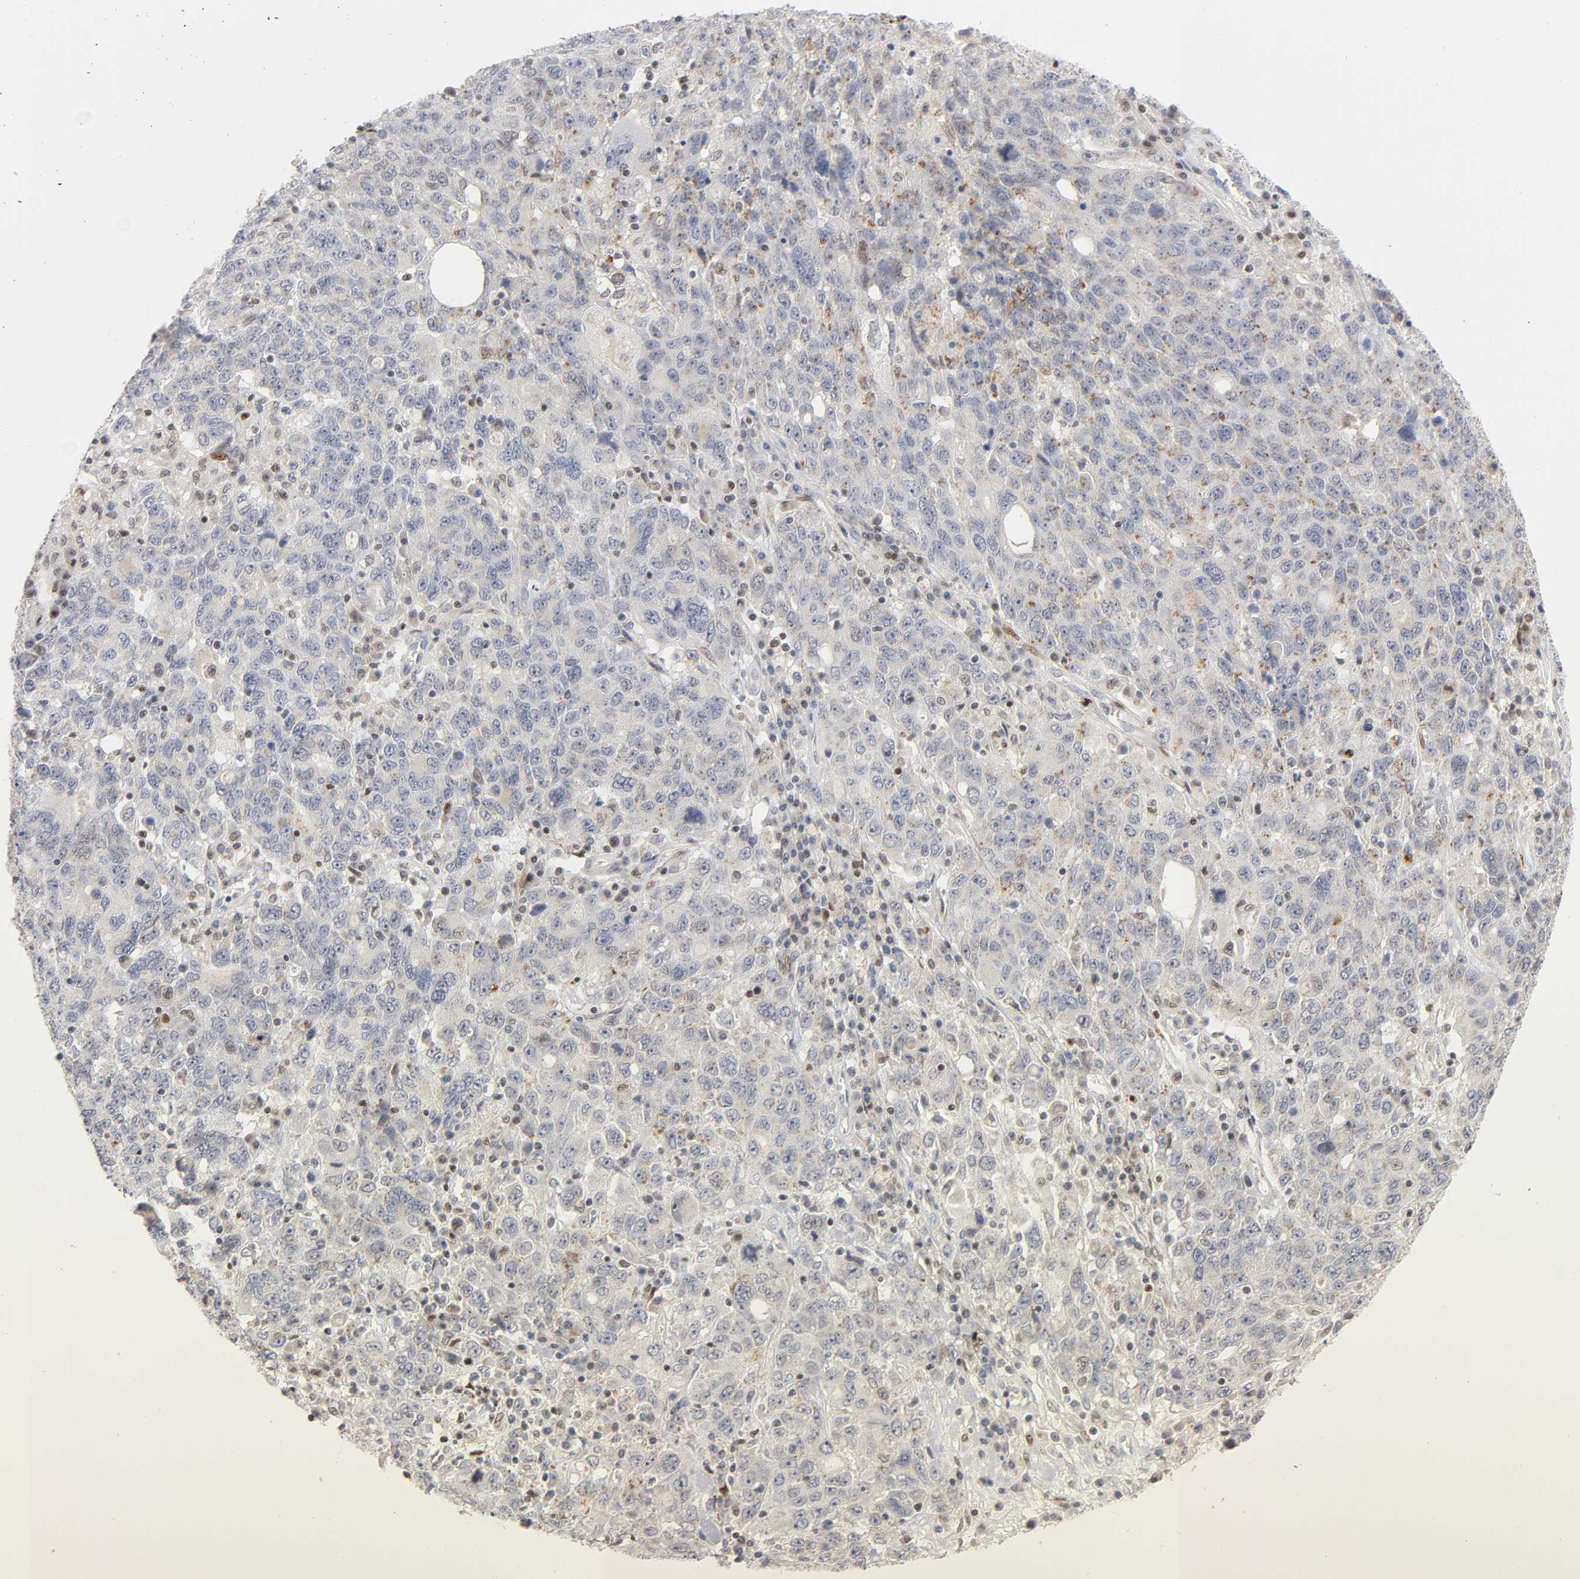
{"staining": {"intensity": "negative", "quantity": "none", "location": "none"}, "tissue": "ovarian cancer", "cell_type": "Tumor cells", "image_type": "cancer", "snomed": [{"axis": "morphology", "description": "Carcinoma, endometroid"}, {"axis": "topography", "description": "Ovary"}], "caption": "Tumor cells are negative for protein expression in human ovarian cancer.", "gene": "RUNX1", "patient": {"sex": "female", "age": 62}}